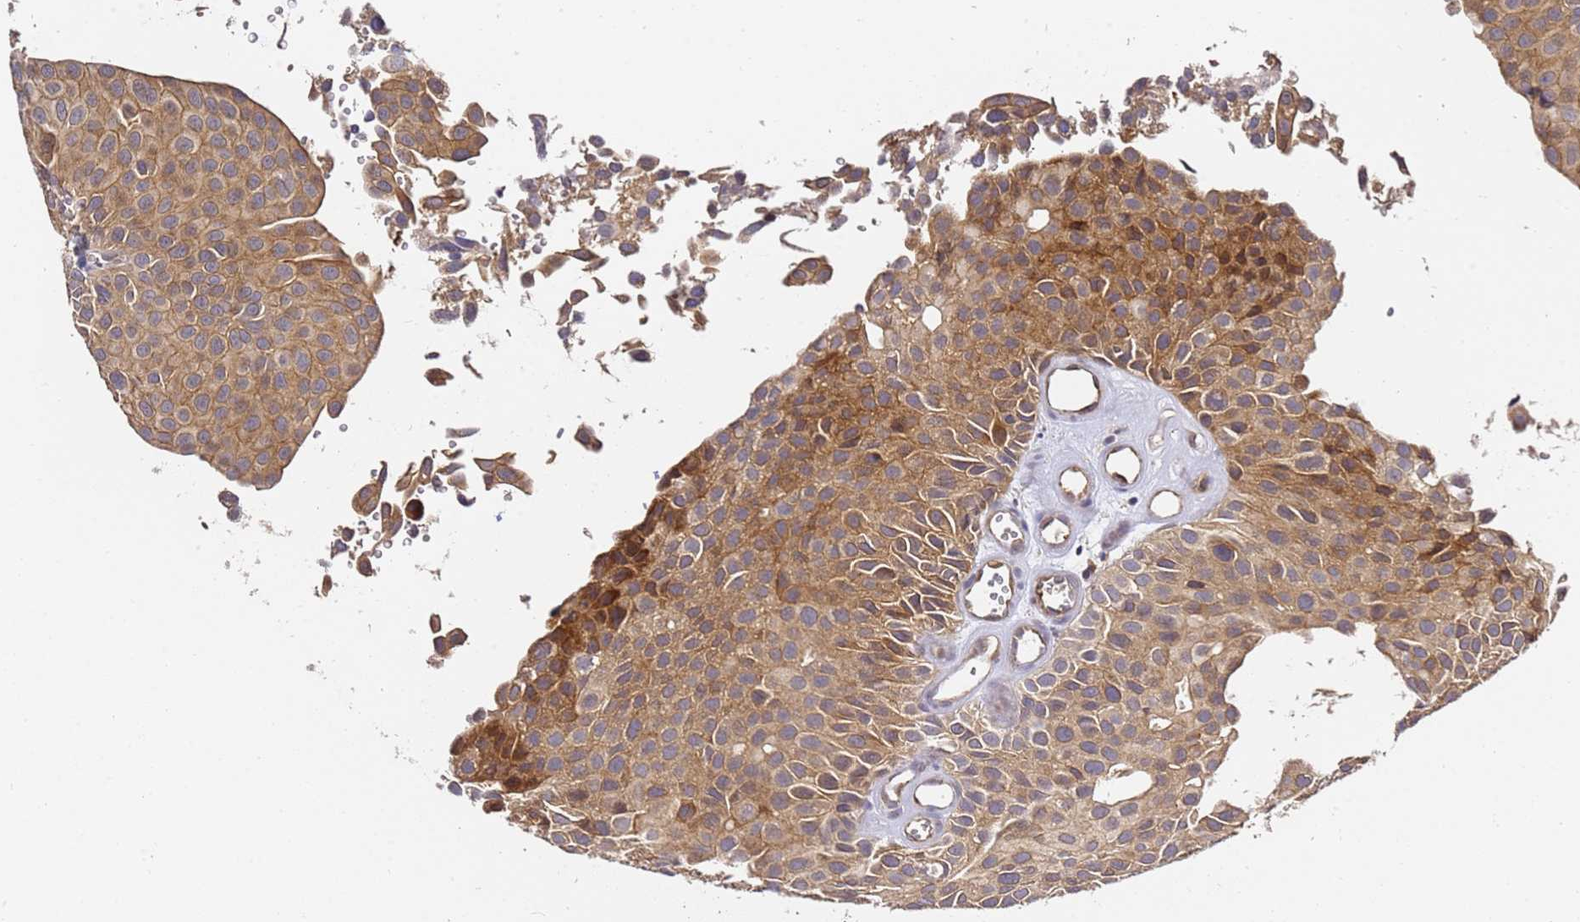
{"staining": {"intensity": "moderate", "quantity": ">75%", "location": "cytoplasmic/membranous"}, "tissue": "urothelial cancer", "cell_type": "Tumor cells", "image_type": "cancer", "snomed": [{"axis": "morphology", "description": "Urothelial carcinoma, Low grade"}, {"axis": "topography", "description": "Urinary bladder"}], "caption": "Immunohistochemical staining of human urothelial carcinoma (low-grade) reveals moderate cytoplasmic/membranous protein expression in about >75% of tumor cells.", "gene": "OSBPL2", "patient": {"sex": "male", "age": 88}}